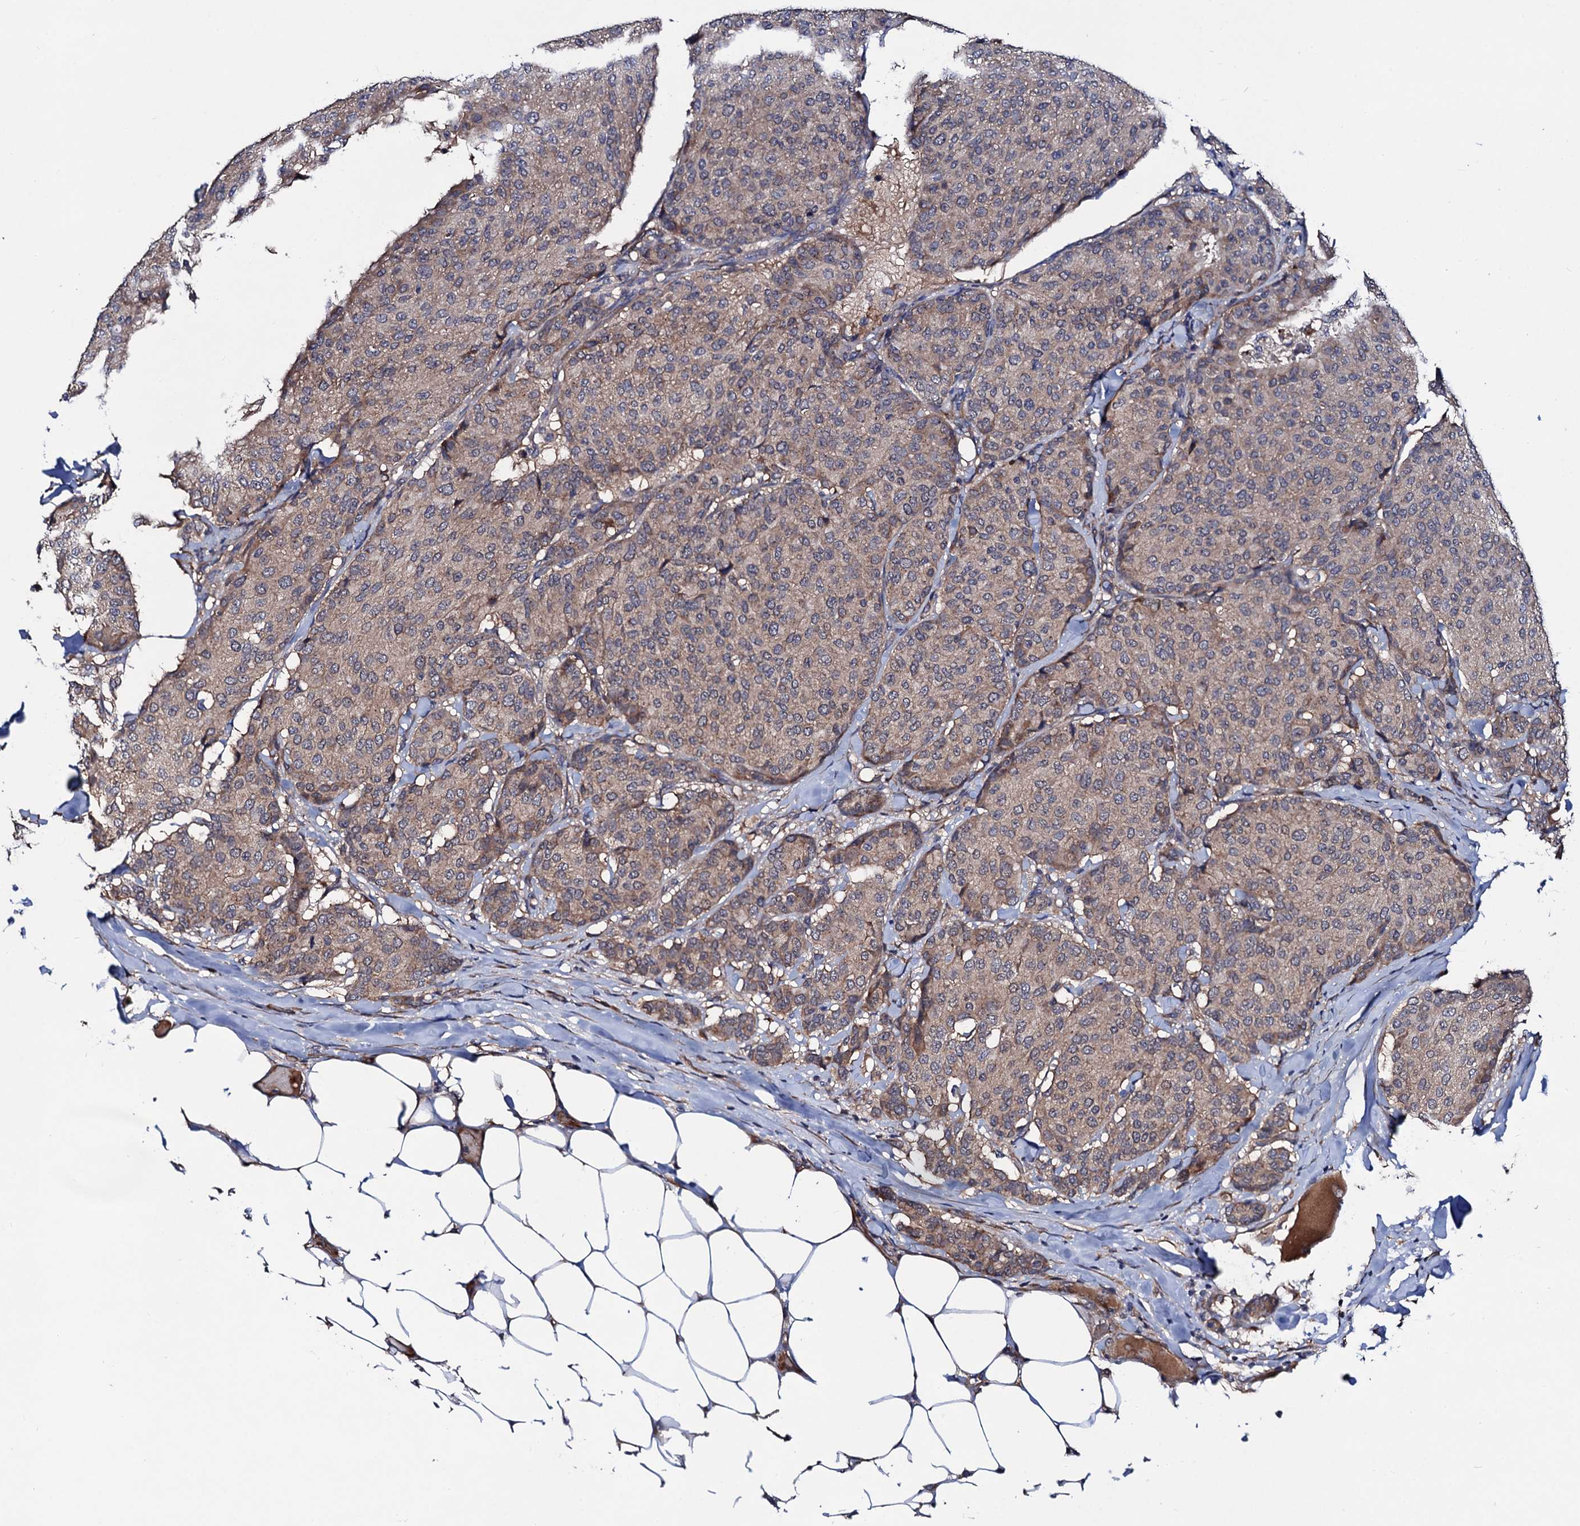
{"staining": {"intensity": "weak", "quantity": "25%-75%", "location": "cytoplasmic/membranous"}, "tissue": "breast cancer", "cell_type": "Tumor cells", "image_type": "cancer", "snomed": [{"axis": "morphology", "description": "Duct carcinoma"}, {"axis": "topography", "description": "Breast"}], "caption": "Invasive ductal carcinoma (breast) stained with DAB IHC reveals low levels of weak cytoplasmic/membranous expression in about 25%-75% of tumor cells.", "gene": "TRMT112", "patient": {"sex": "female", "age": 75}}